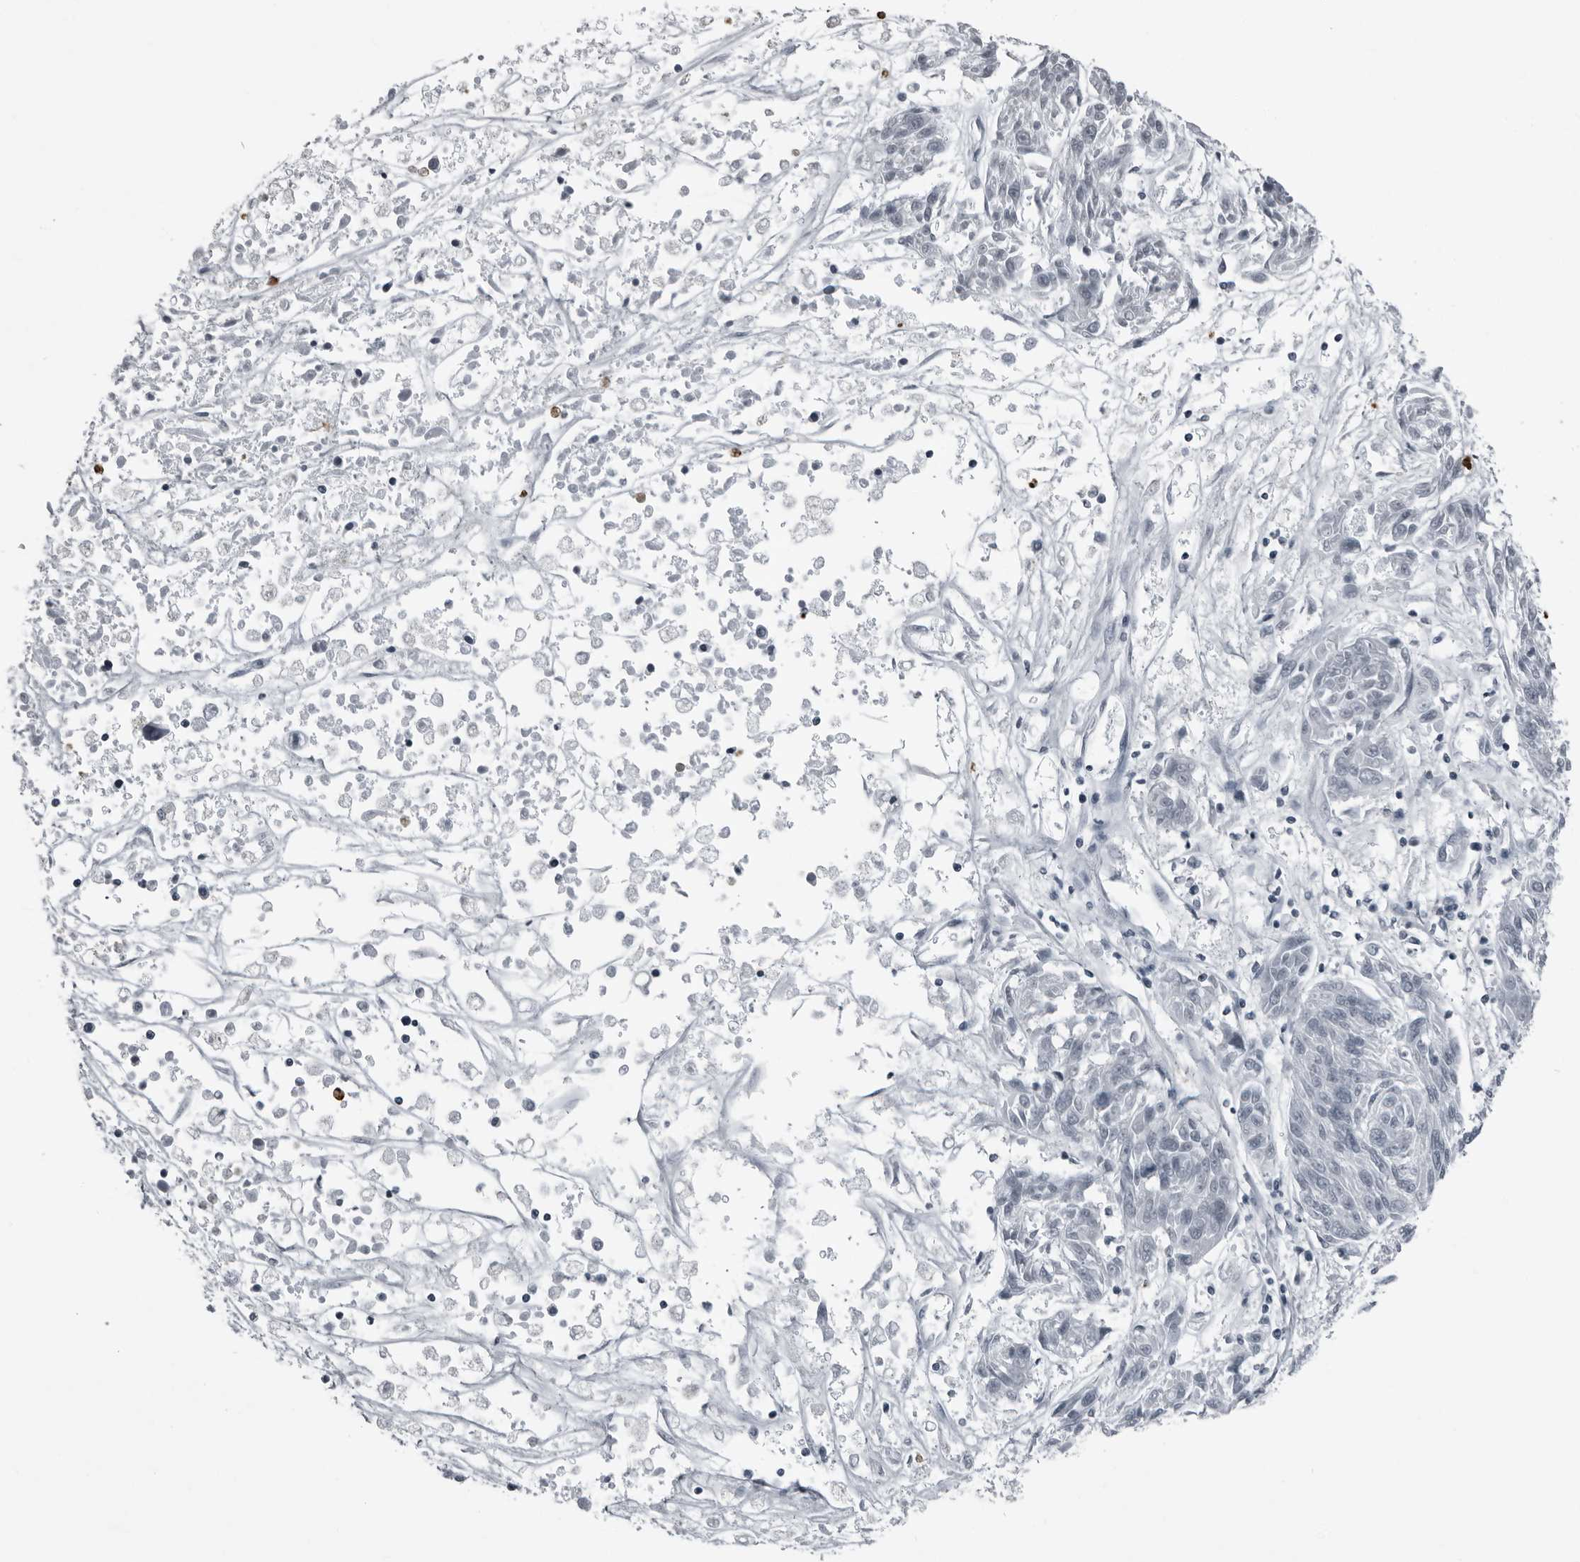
{"staining": {"intensity": "negative", "quantity": "none", "location": "none"}, "tissue": "melanoma", "cell_type": "Tumor cells", "image_type": "cancer", "snomed": [{"axis": "morphology", "description": "Malignant melanoma, NOS"}, {"axis": "topography", "description": "Skin"}], "caption": "Tumor cells are negative for brown protein staining in malignant melanoma. (DAB (3,3'-diaminobenzidine) immunohistochemistry visualized using brightfield microscopy, high magnification).", "gene": "RTCA", "patient": {"sex": "male", "age": 53}}